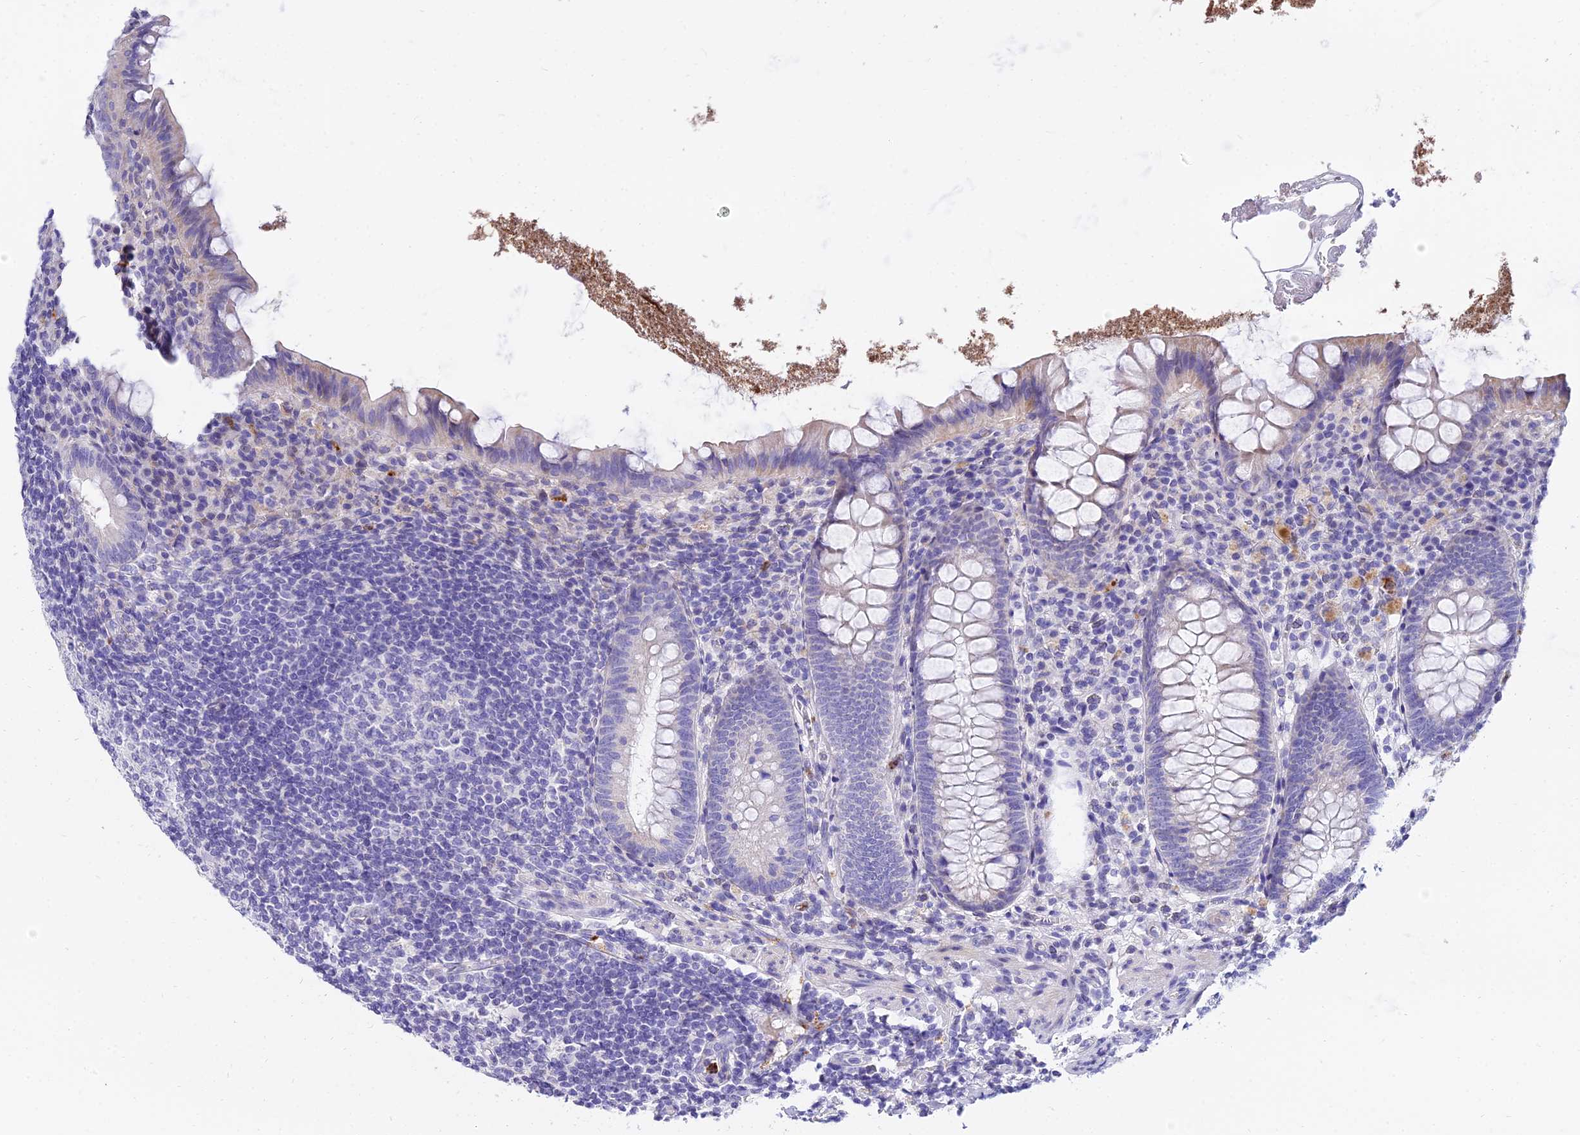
{"staining": {"intensity": "weak", "quantity": "<25%", "location": "cytoplasmic/membranous"}, "tissue": "appendix", "cell_type": "Glandular cells", "image_type": "normal", "snomed": [{"axis": "morphology", "description": "Normal tissue, NOS"}, {"axis": "topography", "description": "Appendix"}], "caption": "Histopathology image shows no protein expression in glandular cells of benign appendix.", "gene": "VWC2L", "patient": {"sex": "female", "age": 51}}